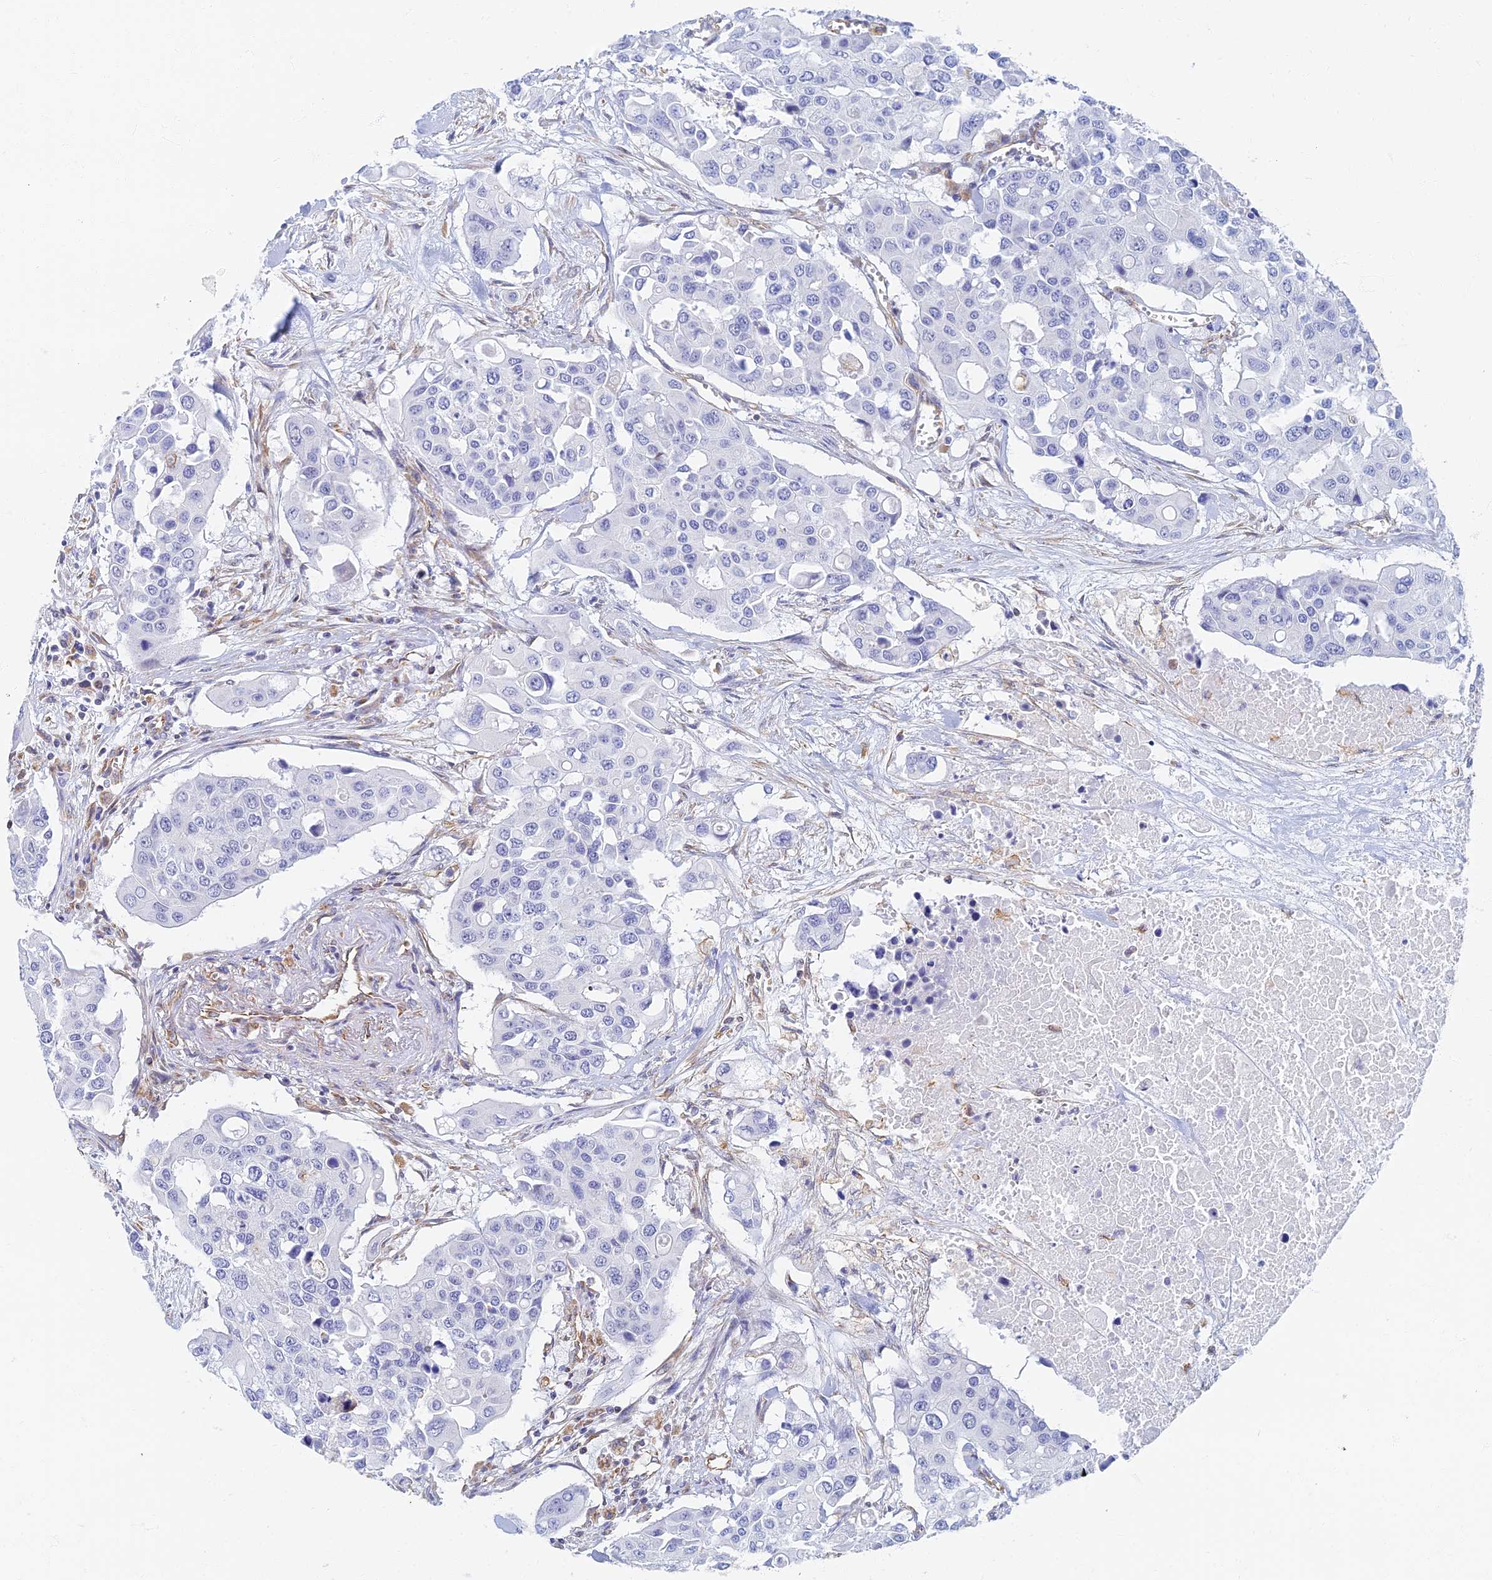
{"staining": {"intensity": "negative", "quantity": "none", "location": "none"}, "tissue": "colorectal cancer", "cell_type": "Tumor cells", "image_type": "cancer", "snomed": [{"axis": "morphology", "description": "Adenocarcinoma, NOS"}, {"axis": "topography", "description": "Colon"}], "caption": "IHC of colorectal cancer (adenocarcinoma) displays no positivity in tumor cells.", "gene": "RMC1", "patient": {"sex": "male", "age": 77}}